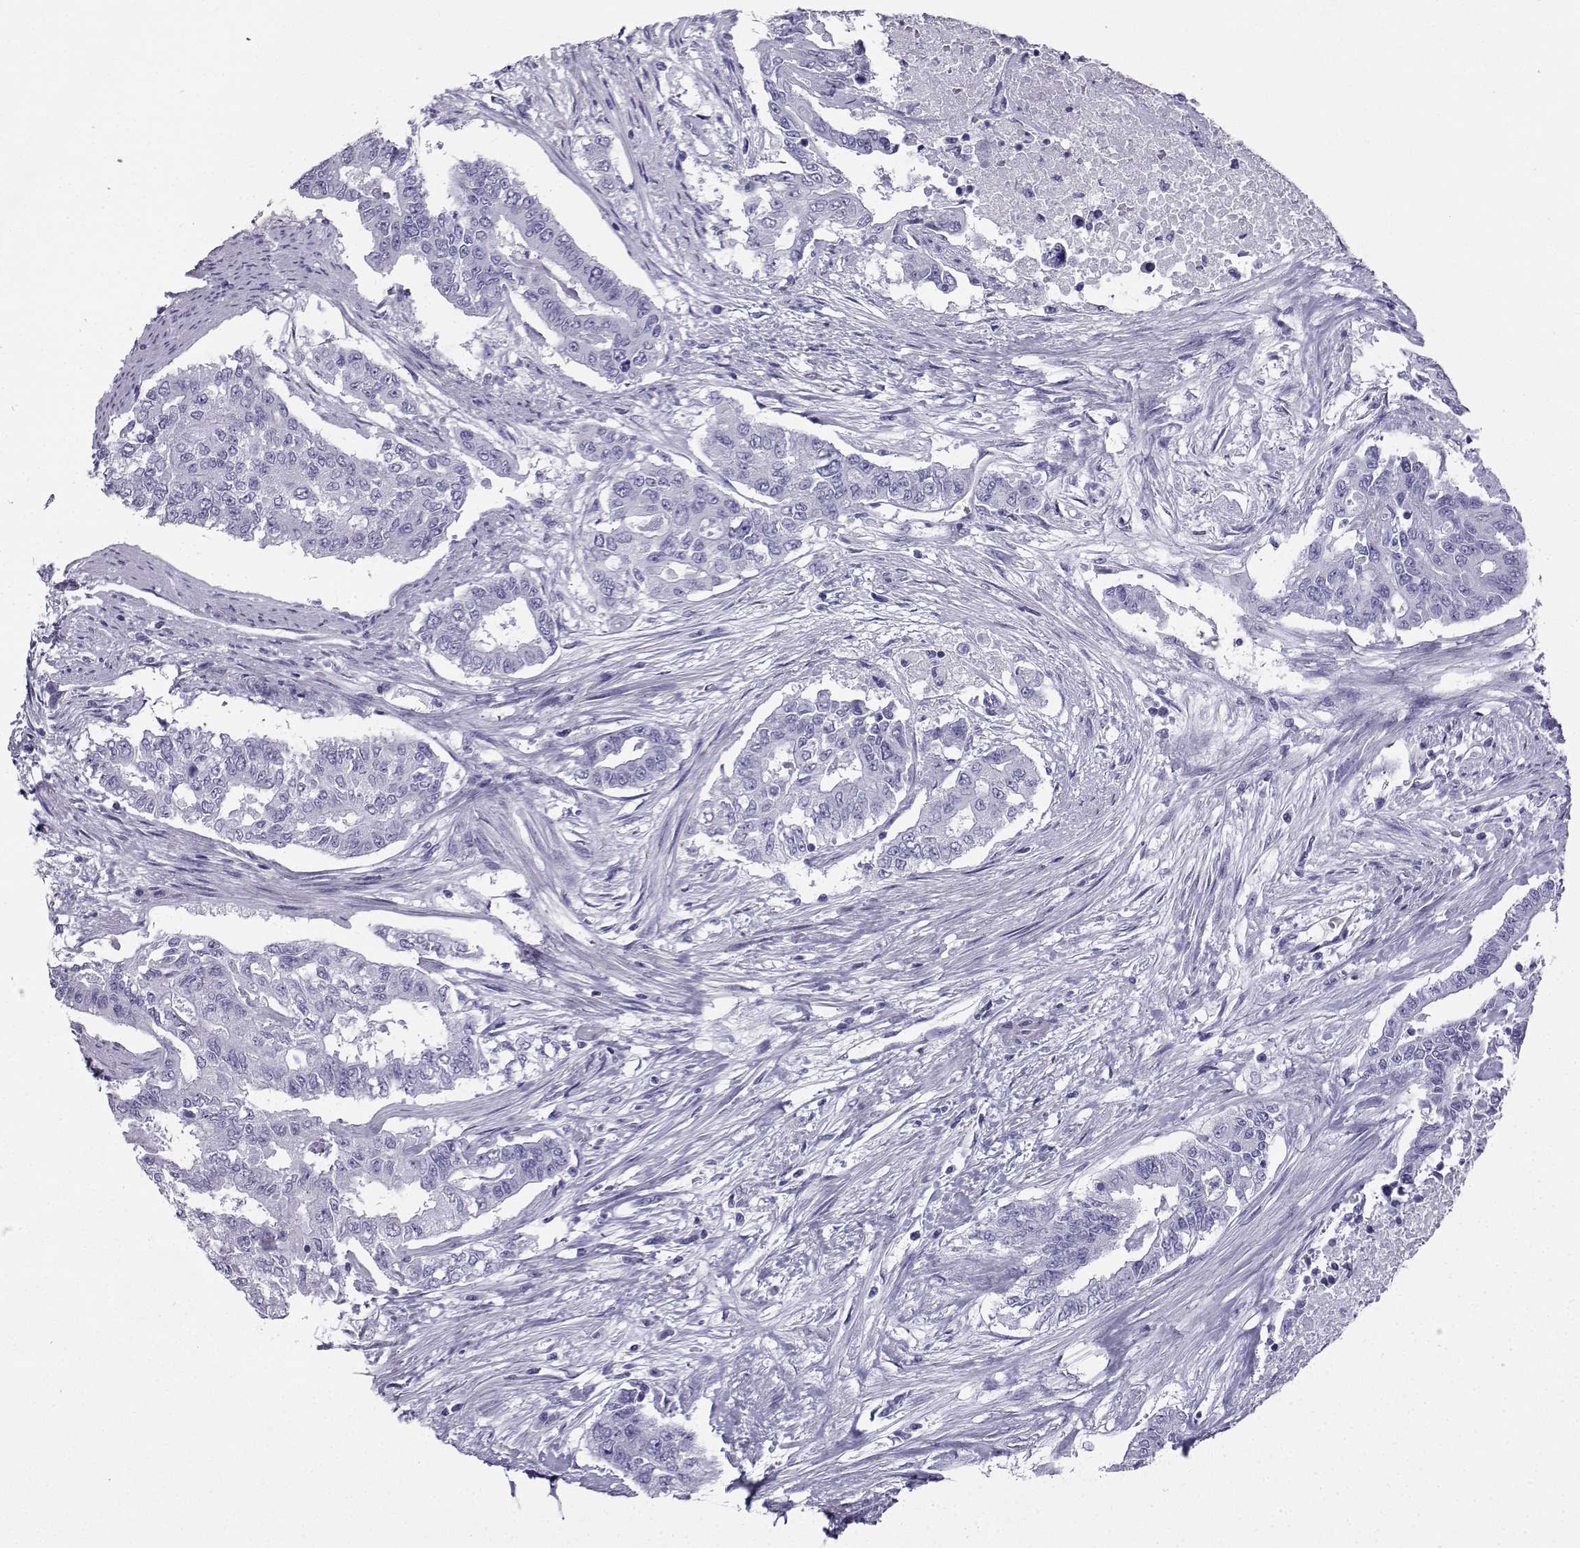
{"staining": {"intensity": "negative", "quantity": "none", "location": "none"}, "tissue": "endometrial cancer", "cell_type": "Tumor cells", "image_type": "cancer", "snomed": [{"axis": "morphology", "description": "Adenocarcinoma, NOS"}, {"axis": "topography", "description": "Uterus"}], "caption": "Endometrial adenocarcinoma stained for a protein using immunohistochemistry (IHC) reveals no positivity tumor cells.", "gene": "CD109", "patient": {"sex": "female", "age": 59}}